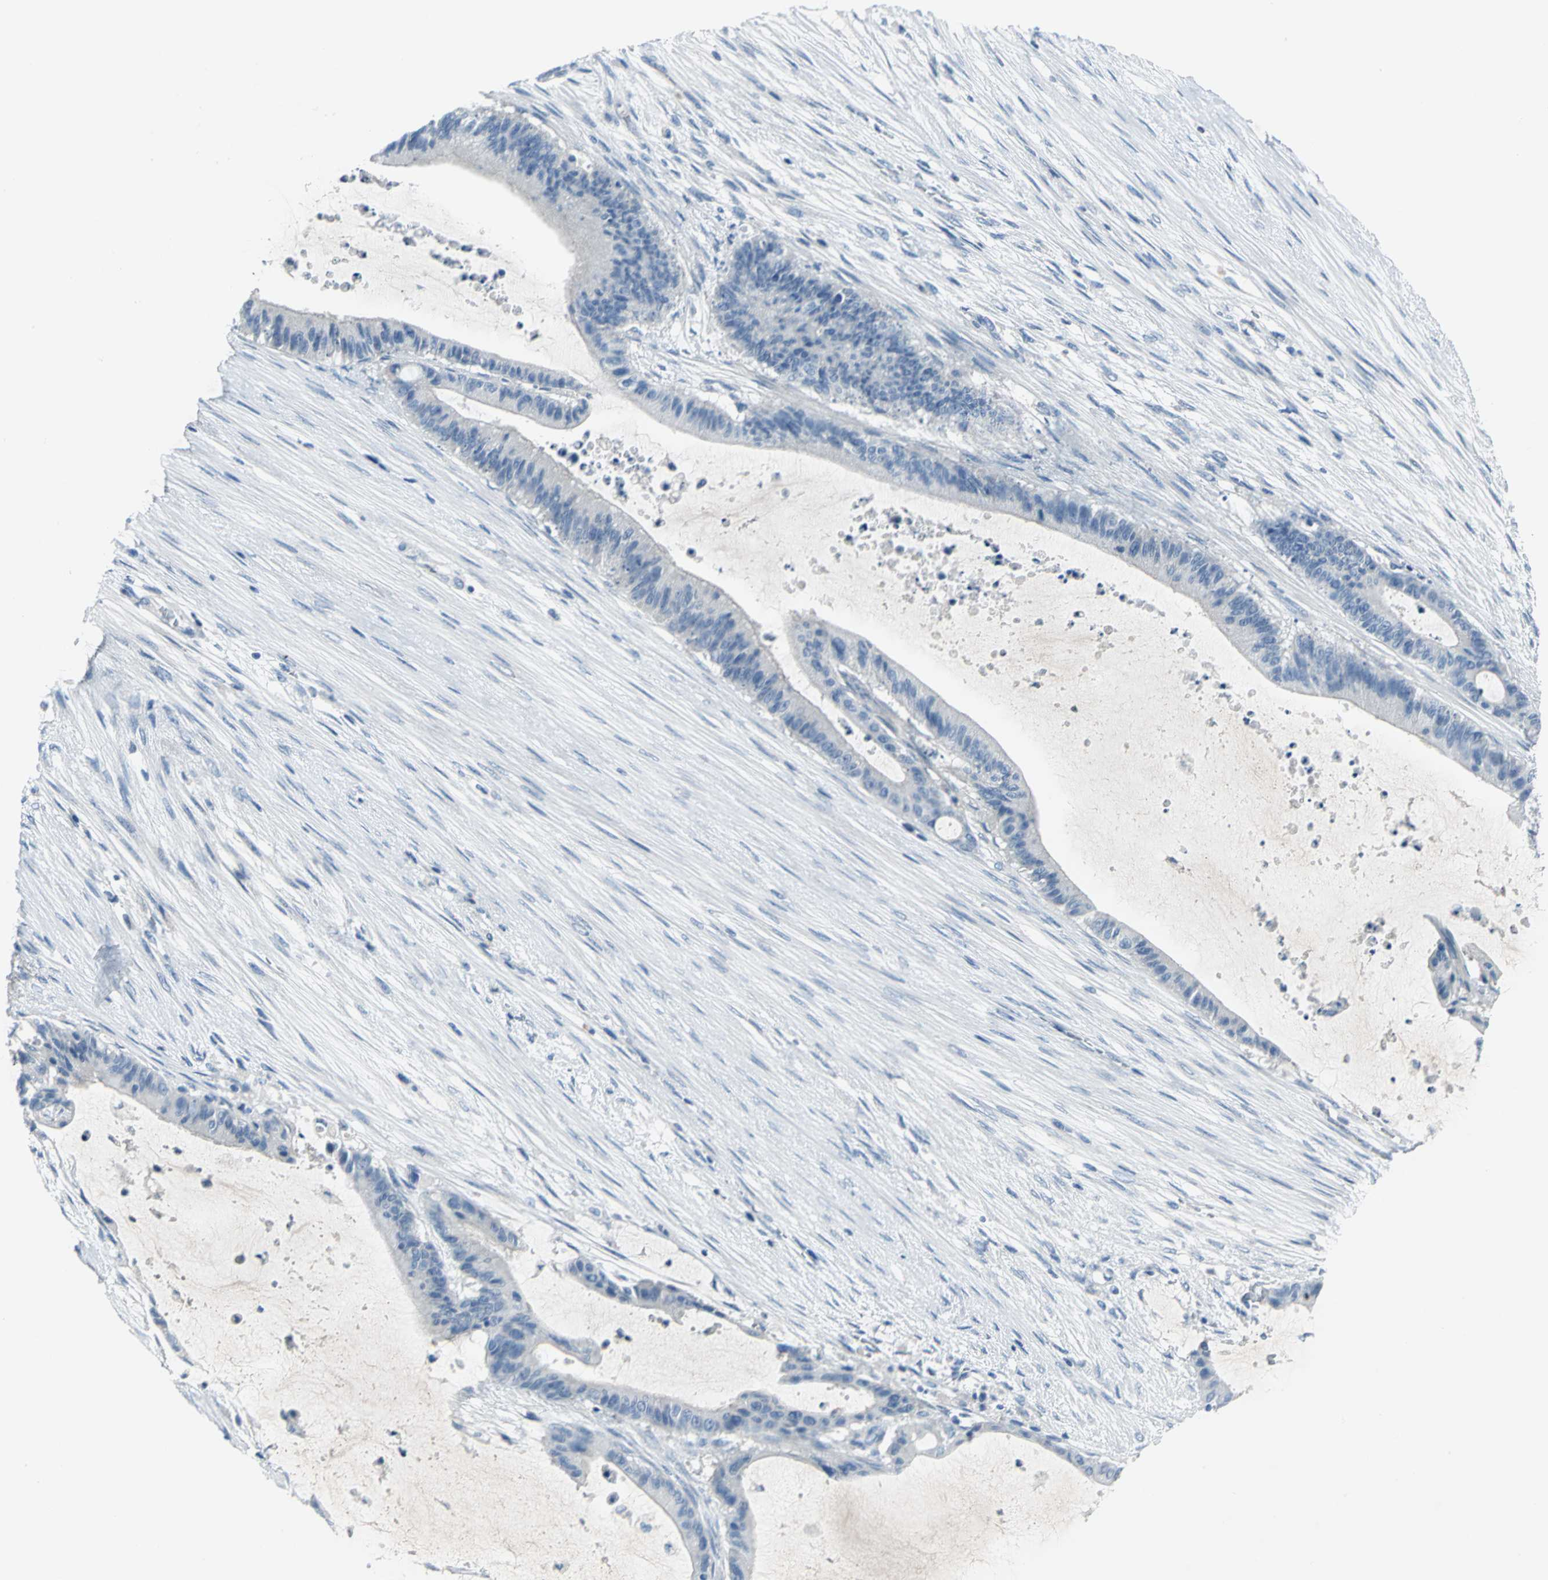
{"staining": {"intensity": "negative", "quantity": "none", "location": "none"}, "tissue": "liver cancer", "cell_type": "Tumor cells", "image_type": "cancer", "snomed": [{"axis": "morphology", "description": "Cholangiocarcinoma"}, {"axis": "topography", "description": "Liver"}], "caption": "The IHC photomicrograph has no significant expression in tumor cells of liver cancer (cholangiocarcinoma) tissue.", "gene": "PTGDS", "patient": {"sex": "female", "age": 73}}